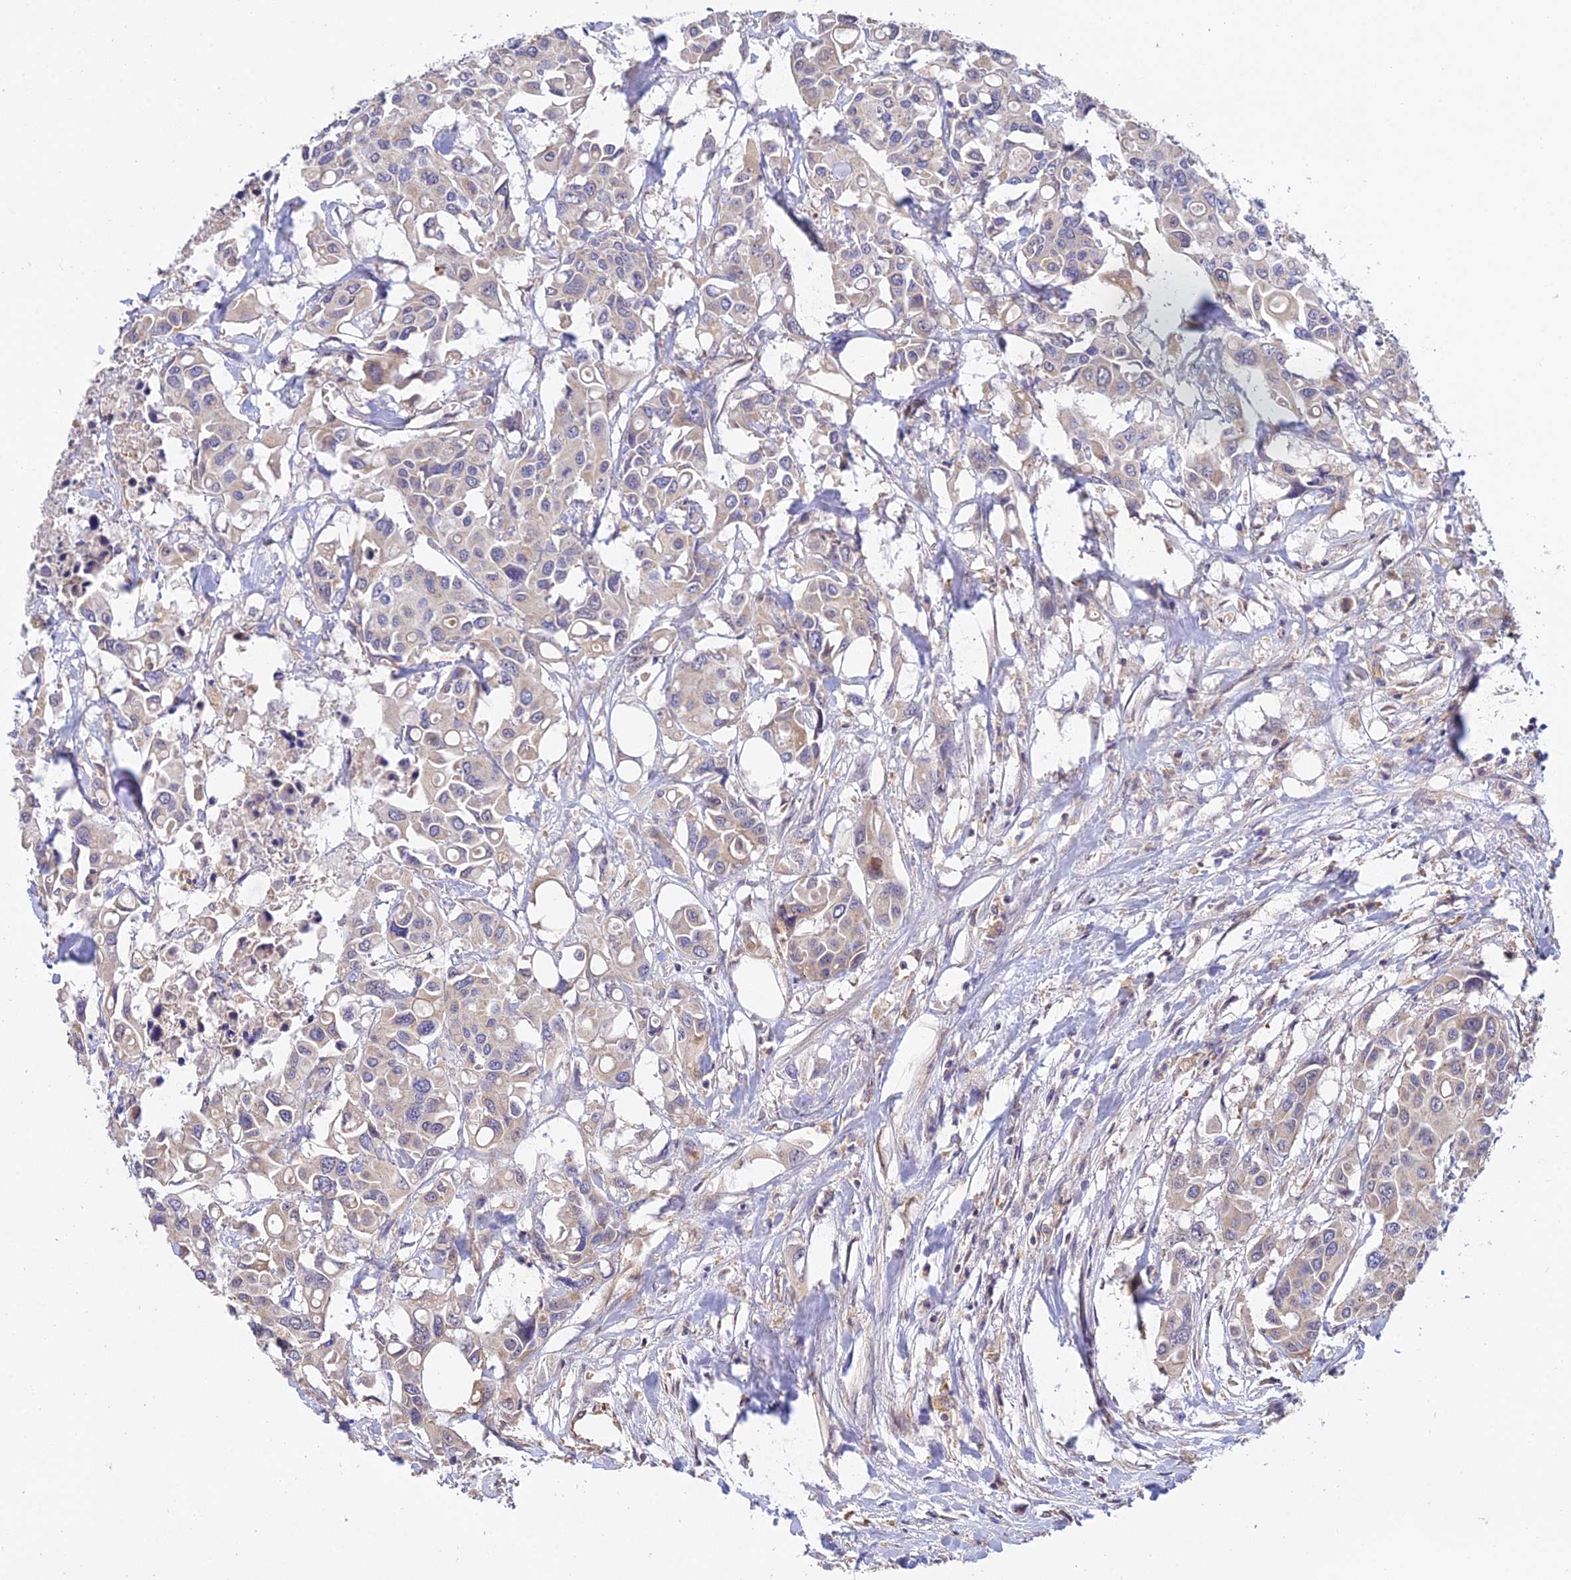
{"staining": {"intensity": "weak", "quantity": "25%-75%", "location": "cytoplasmic/membranous"}, "tissue": "colorectal cancer", "cell_type": "Tumor cells", "image_type": "cancer", "snomed": [{"axis": "morphology", "description": "Adenocarcinoma, NOS"}, {"axis": "topography", "description": "Colon"}], "caption": "Protein expression analysis of colorectal cancer (adenocarcinoma) displays weak cytoplasmic/membranous staining in approximately 25%-75% of tumor cells. (DAB IHC with brightfield microscopy, high magnification).", "gene": "ARL8B", "patient": {"sex": "male", "age": 77}}